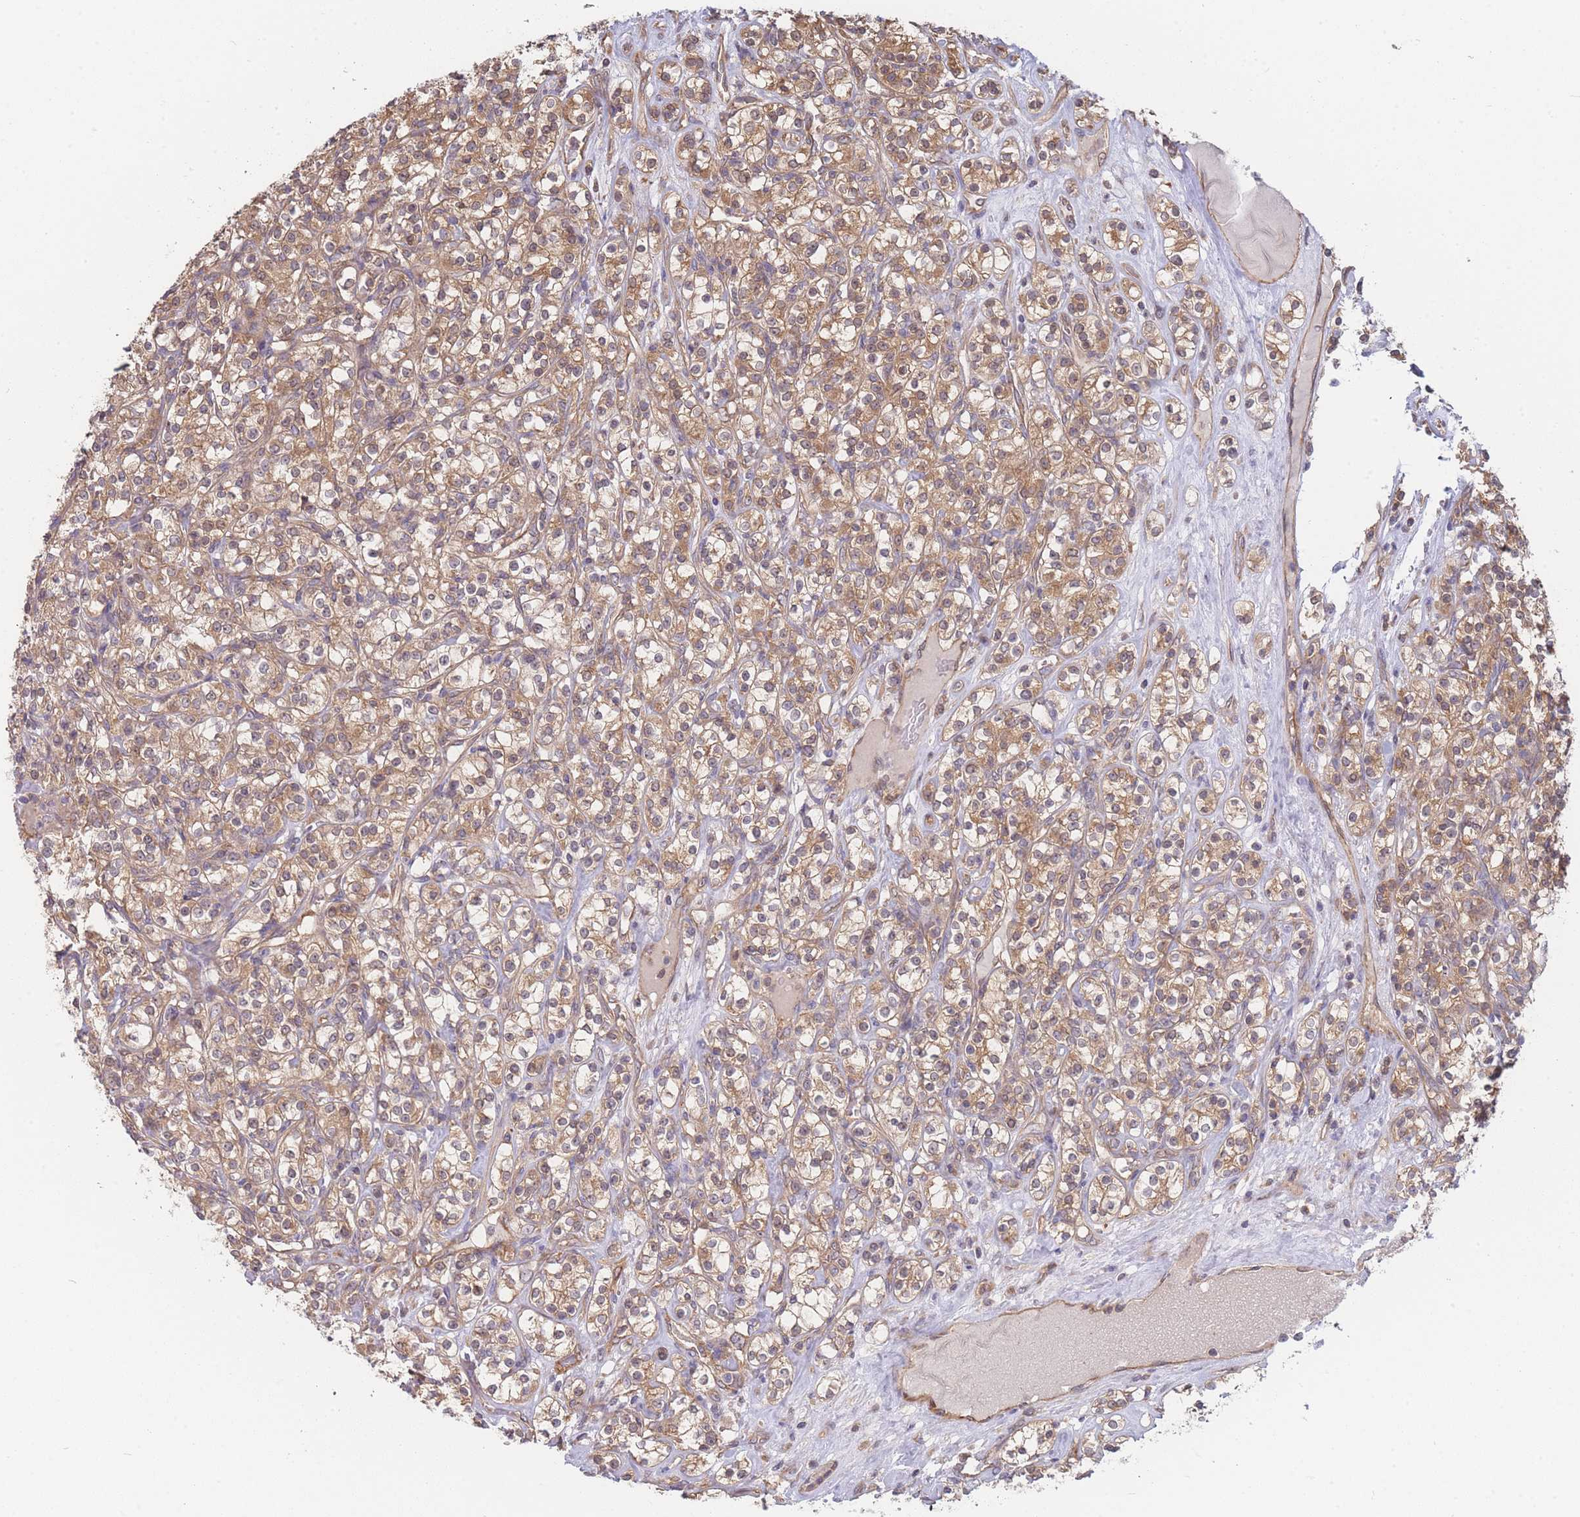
{"staining": {"intensity": "moderate", "quantity": ">75%", "location": "cytoplasmic/membranous"}, "tissue": "renal cancer", "cell_type": "Tumor cells", "image_type": "cancer", "snomed": [{"axis": "morphology", "description": "Adenocarcinoma, NOS"}, {"axis": "topography", "description": "Kidney"}], "caption": "DAB immunohistochemical staining of adenocarcinoma (renal) demonstrates moderate cytoplasmic/membranous protein positivity in approximately >75% of tumor cells.", "gene": "MRPS18B", "patient": {"sex": "male", "age": 77}}